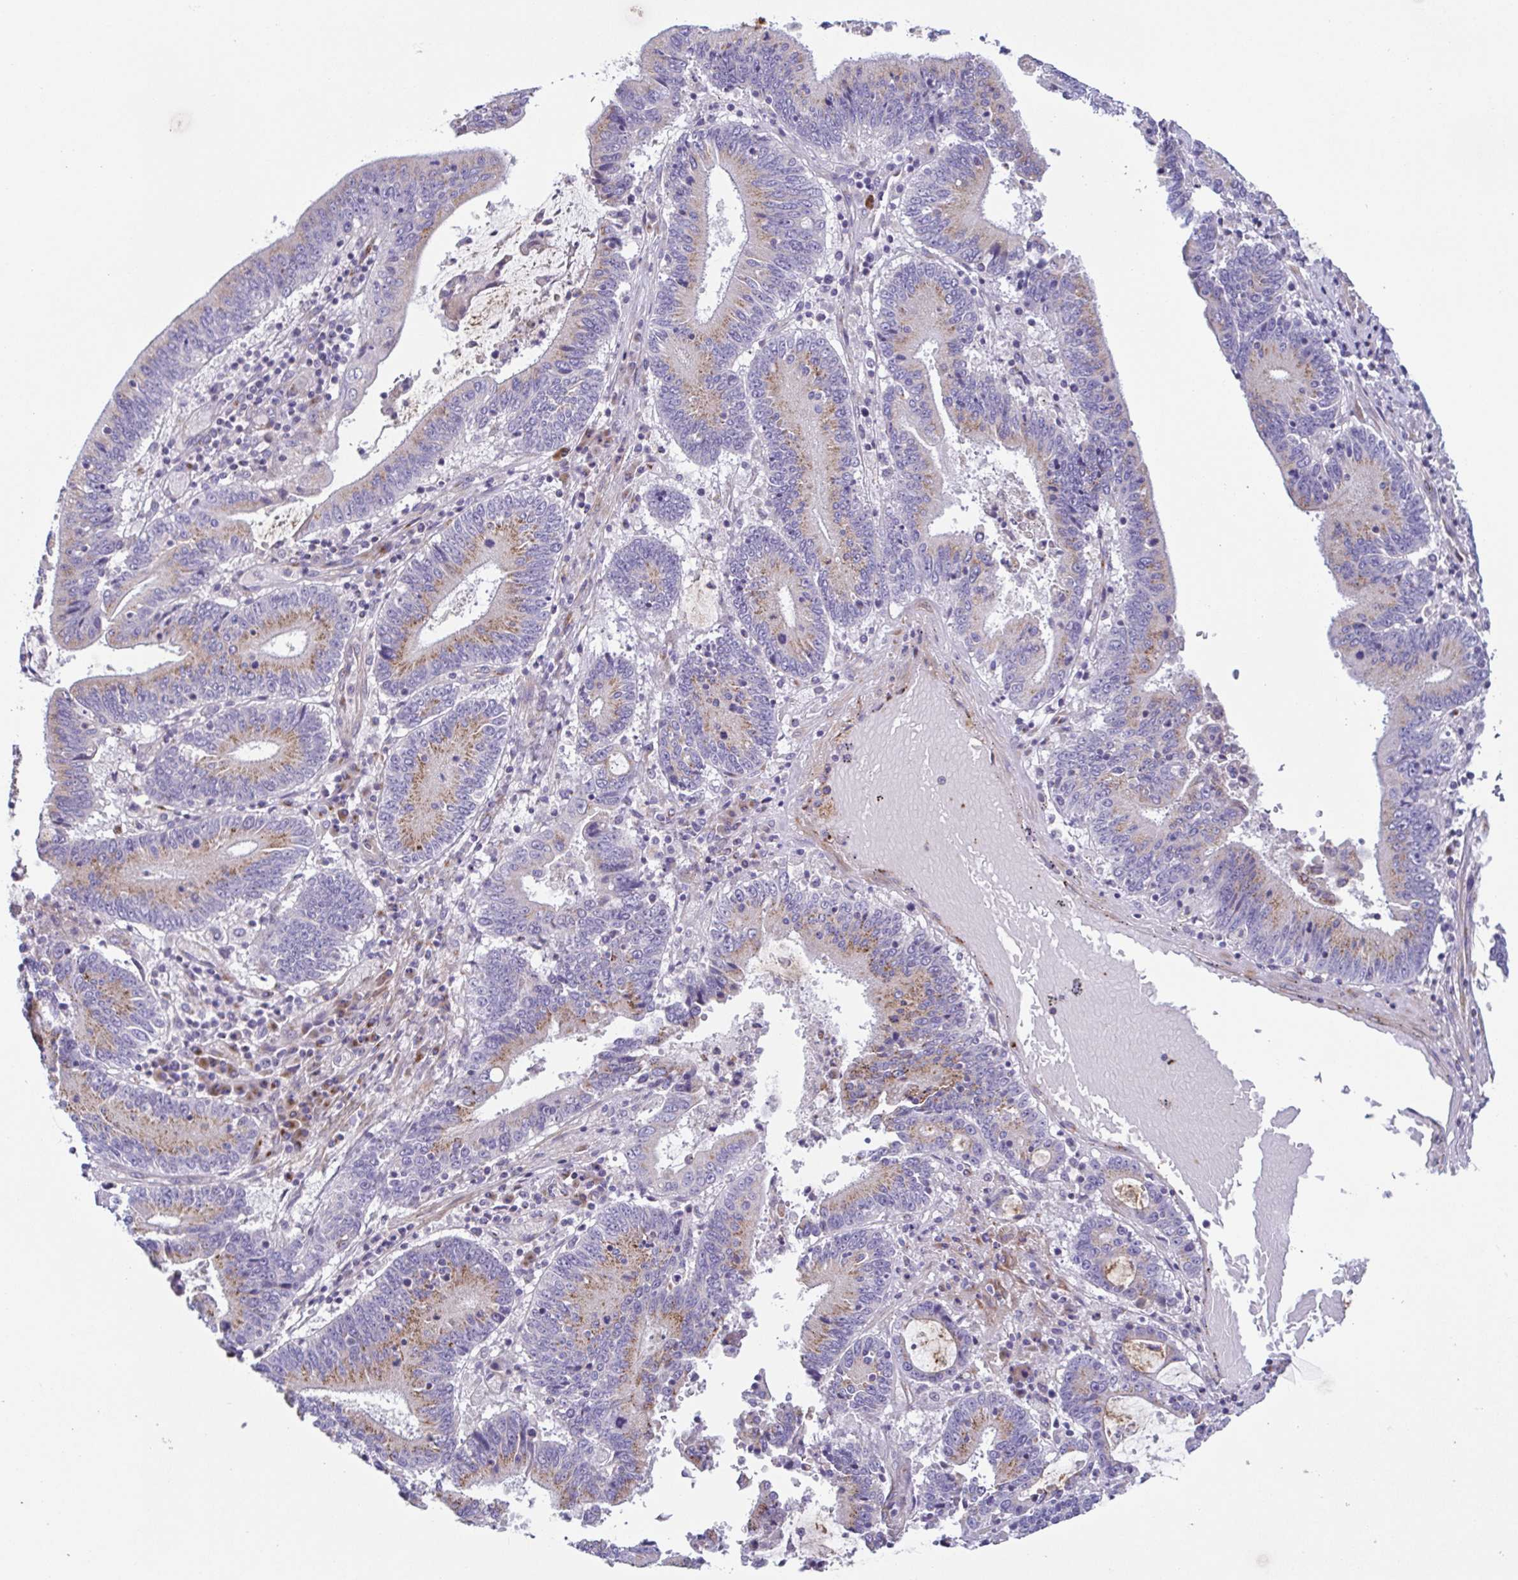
{"staining": {"intensity": "weak", "quantity": "25%-75%", "location": "cytoplasmic/membranous"}, "tissue": "stomach cancer", "cell_type": "Tumor cells", "image_type": "cancer", "snomed": [{"axis": "morphology", "description": "Adenocarcinoma, NOS"}, {"axis": "topography", "description": "Stomach, upper"}], "caption": "Stomach cancer (adenocarcinoma) stained with a brown dye displays weak cytoplasmic/membranous positive expression in about 25%-75% of tumor cells.", "gene": "COL17A1", "patient": {"sex": "male", "age": 68}}